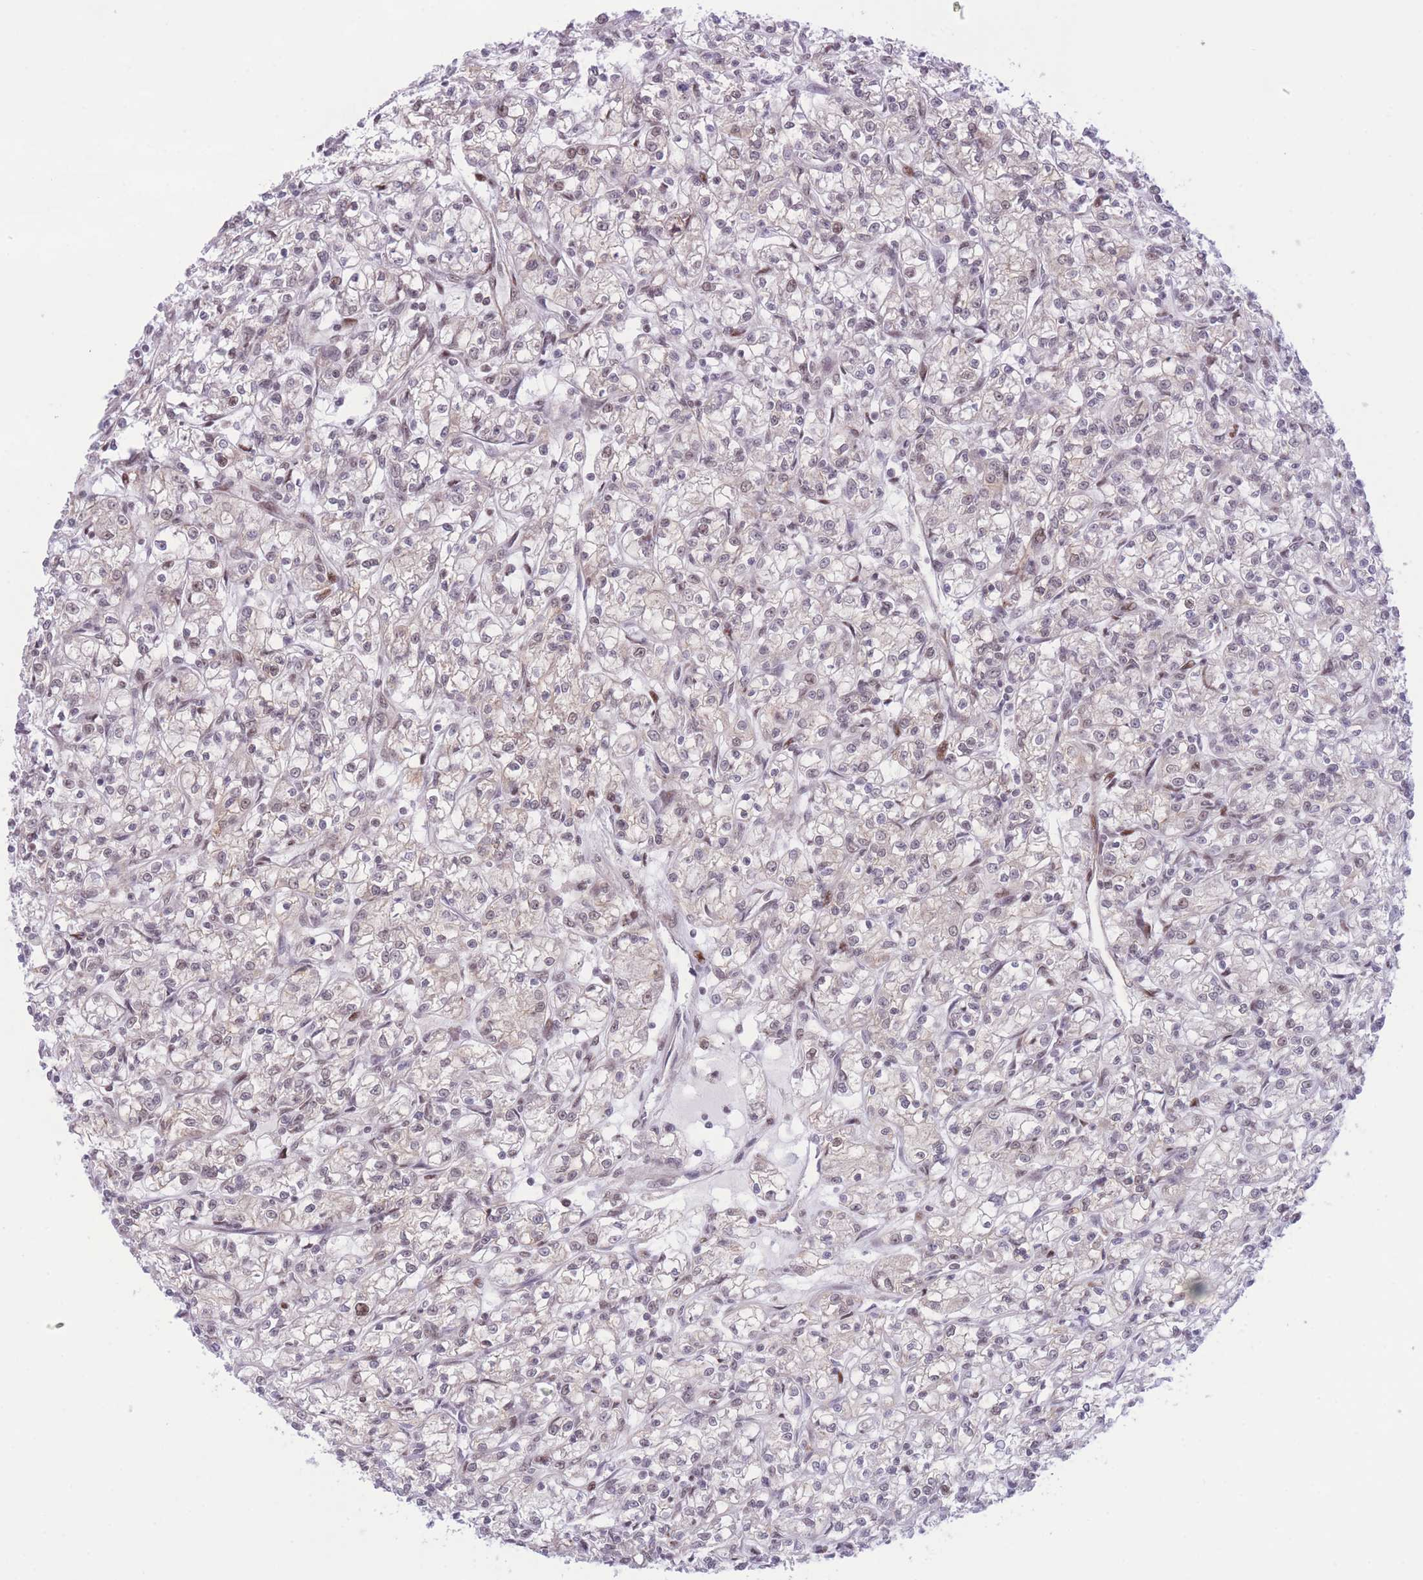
{"staining": {"intensity": "weak", "quantity": "25%-75%", "location": "nuclear"}, "tissue": "renal cancer", "cell_type": "Tumor cells", "image_type": "cancer", "snomed": [{"axis": "morphology", "description": "Adenocarcinoma, NOS"}, {"axis": "topography", "description": "Kidney"}], "caption": "Immunohistochemistry of human renal cancer (adenocarcinoma) demonstrates low levels of weak nuclear positivity in about 25%-75% of tumor cells.", "gene": "PCIF1", "patient": {"sex": "female", "age": 59}}